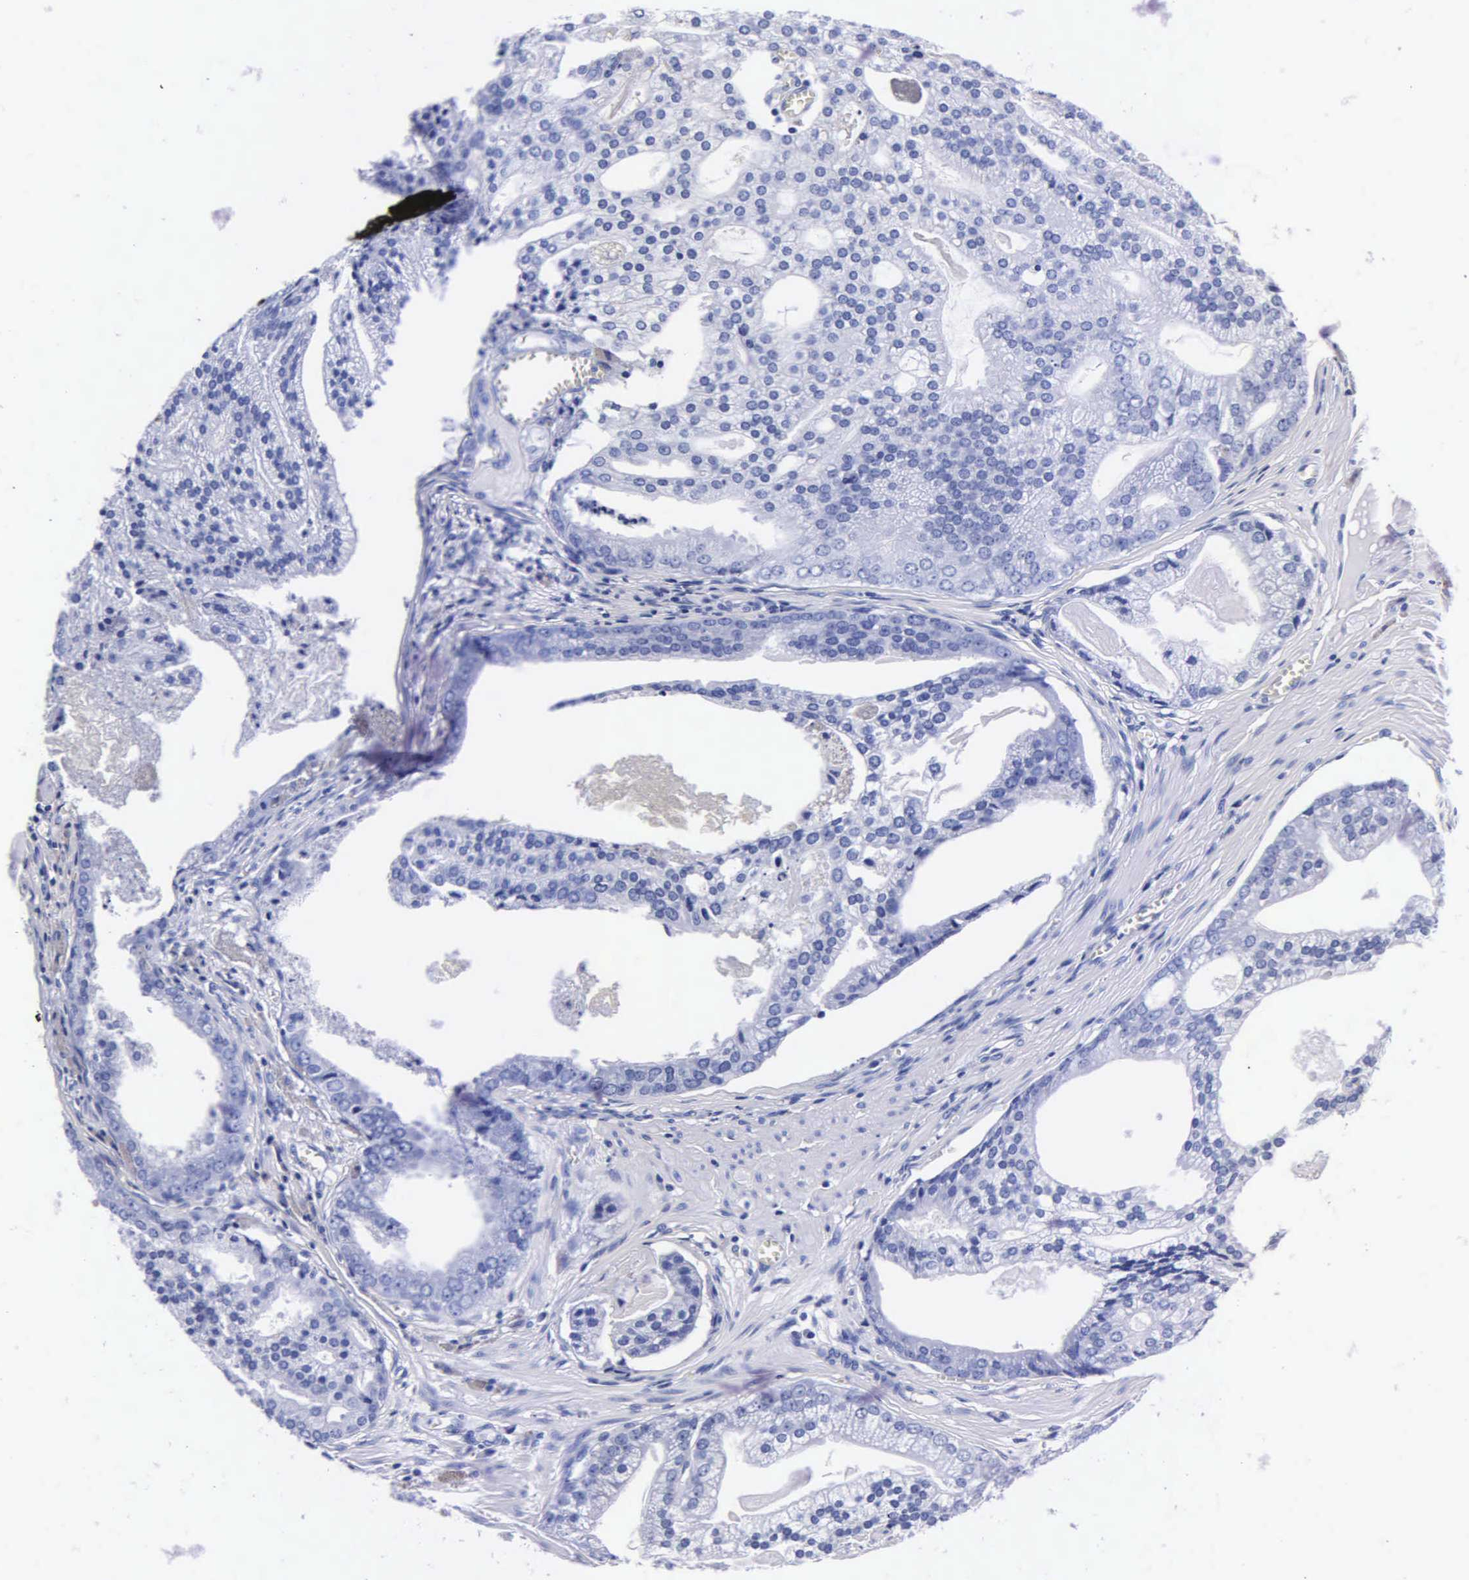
{"staining": {"intensity": "negative", "quantity": "none", "location": "none"}, "tissue": "prostate cancer", "cell_type": "Tumor cells", "image_type": "cancer", "snomed": [{"axis": "morphology", "description": "Adenocarcinoma, High grade"}, {"axis": "topography", "description": "Prostate"}], "caption": "A micrograph of prostate adenocarcinoma (high-grade) stained for a protein displays no brown staining in tumor cells.", "gene": "MB", "patient": {"sex": "male", "age": 56}}